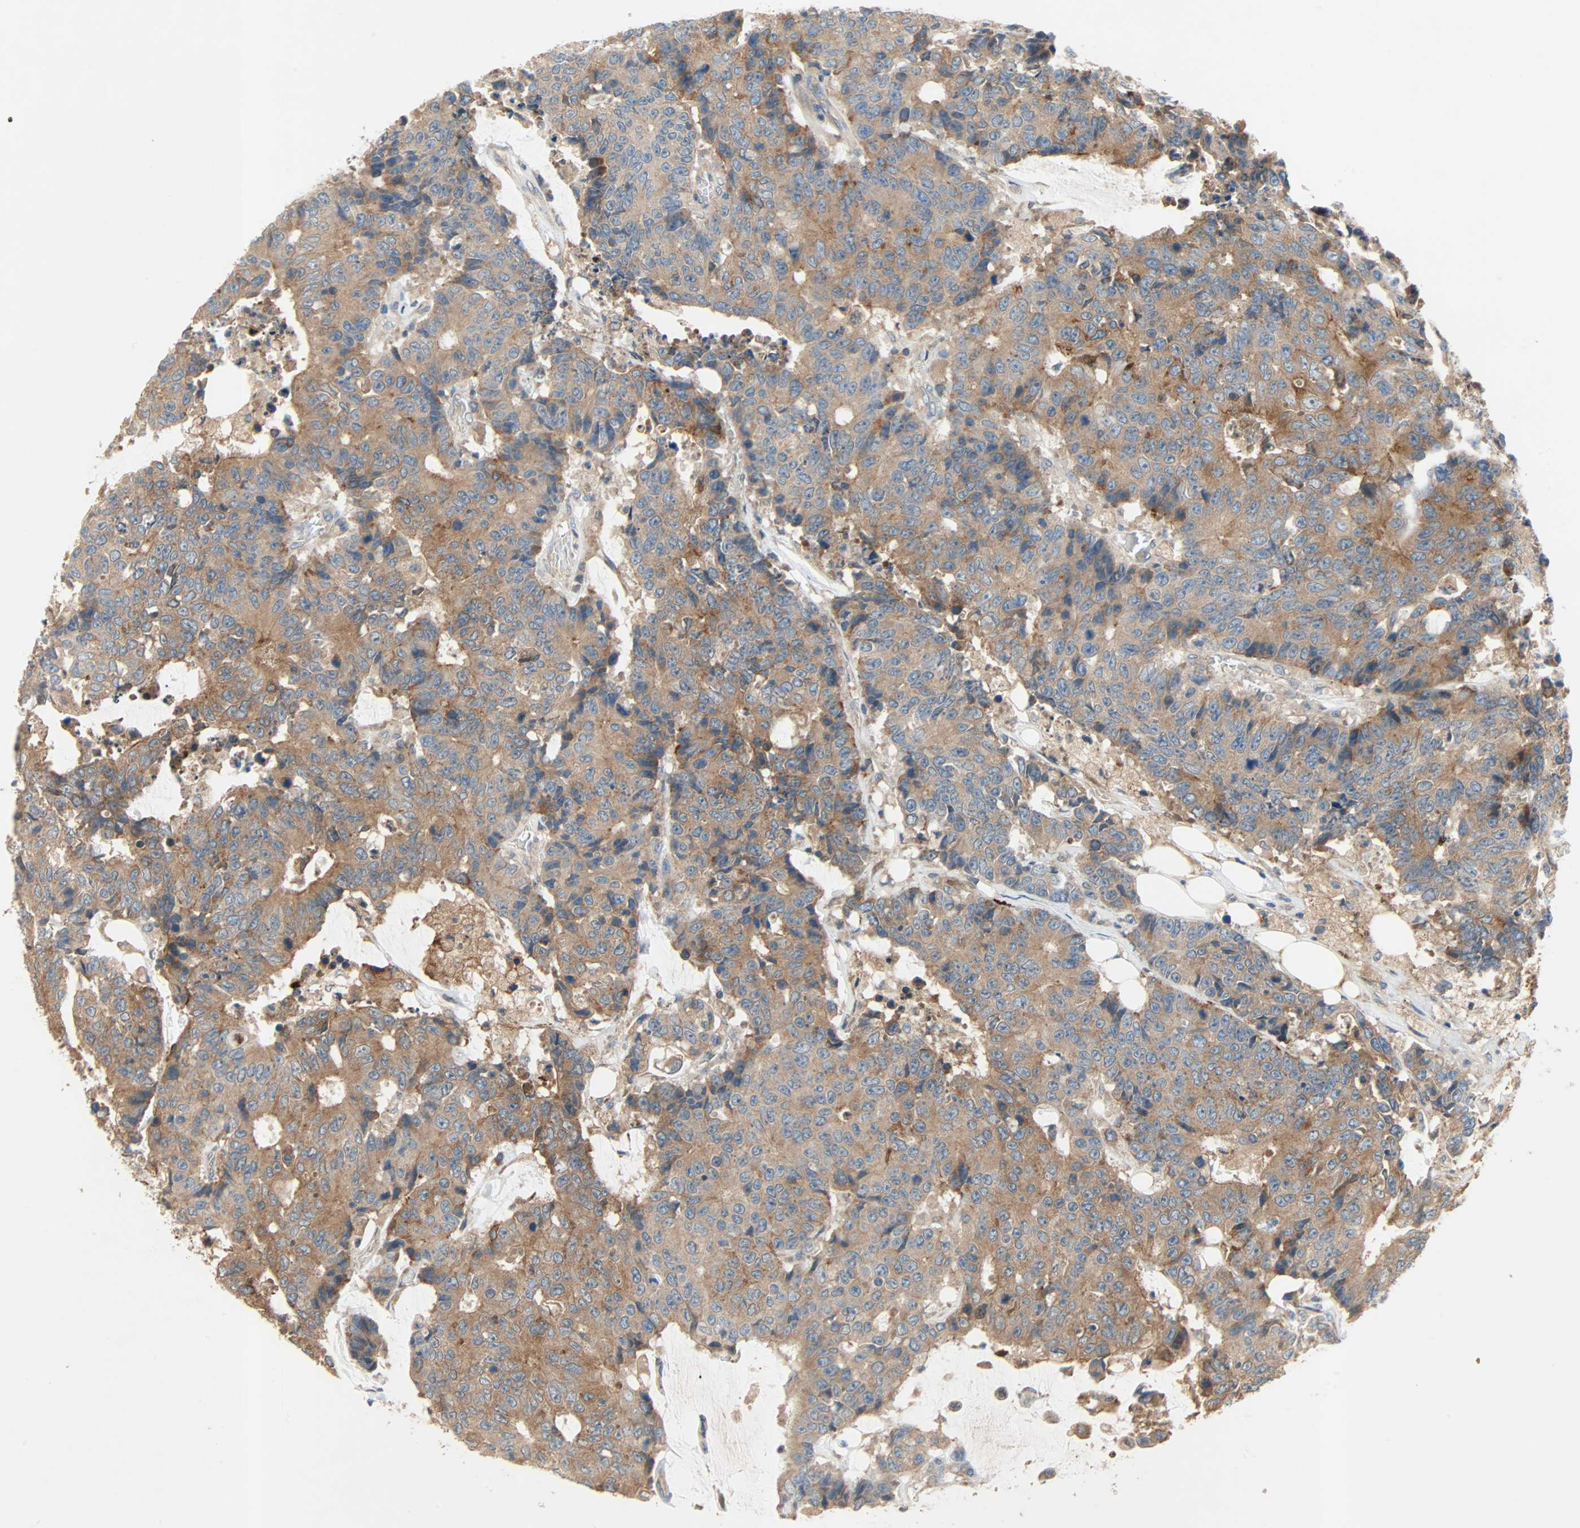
{"staining": {"intensity": "moderate", "quantity": ">75%", "location": "cytoplasmic/membranous"}, "tissue": "colorectal cancer", "cell_type": "Tumor cells", "image_type": "cancer", "snomed": [{"axis": "morphology", "description": "Adenocarcinoma, NOS"}, {"axis": "topography", "description": "Colon"}], "caption": "Human colorectal cancer (adenocarcinoma) stained with a protein marker reveals moderate staining in tumor cells.", "gene": "XYLT1", "patient": {"sex": "female", "age": 86}}